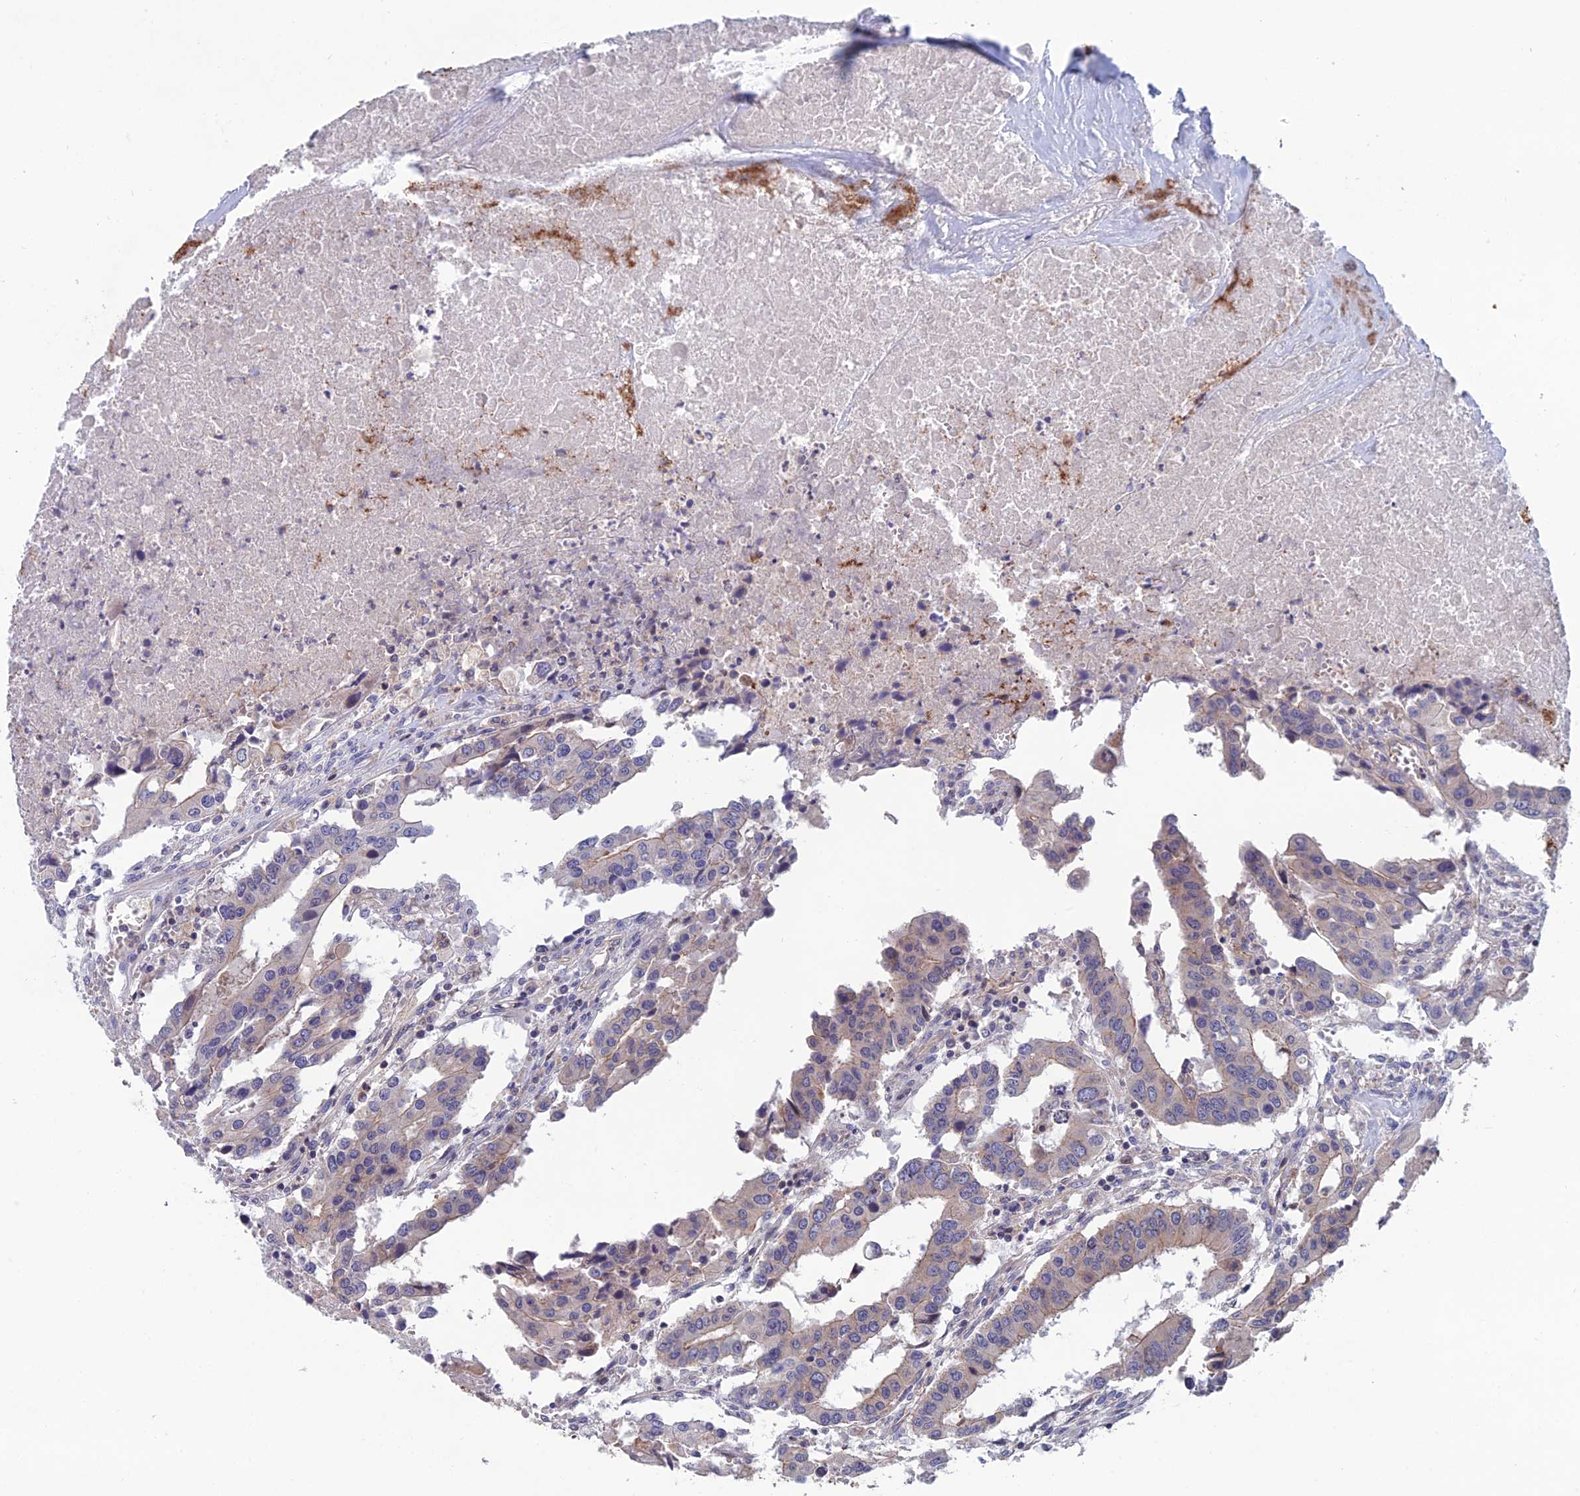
{"staining": {"intensity": "negative", "quantity": "none", "location": "none"}, "tissue": "colorectal cancer", "cell_type": "Tumor cells", "image_type": "cancer", "snomed": [{"axis": "morphology", "description": "Adenocarcinoma, NOS"}, {"axis": "topography", "description": "Colon"}], "caption": "Immunohistochemistry (IHC) image of neoplastic tissue: adenocarcinoma (colorectal) stained with DAB (3,3'-diaminobenzidine) exhibits no significant protein expression in tumor cells.", "gene": "USP37", "patient": {"sex": "male", "age": 77}}